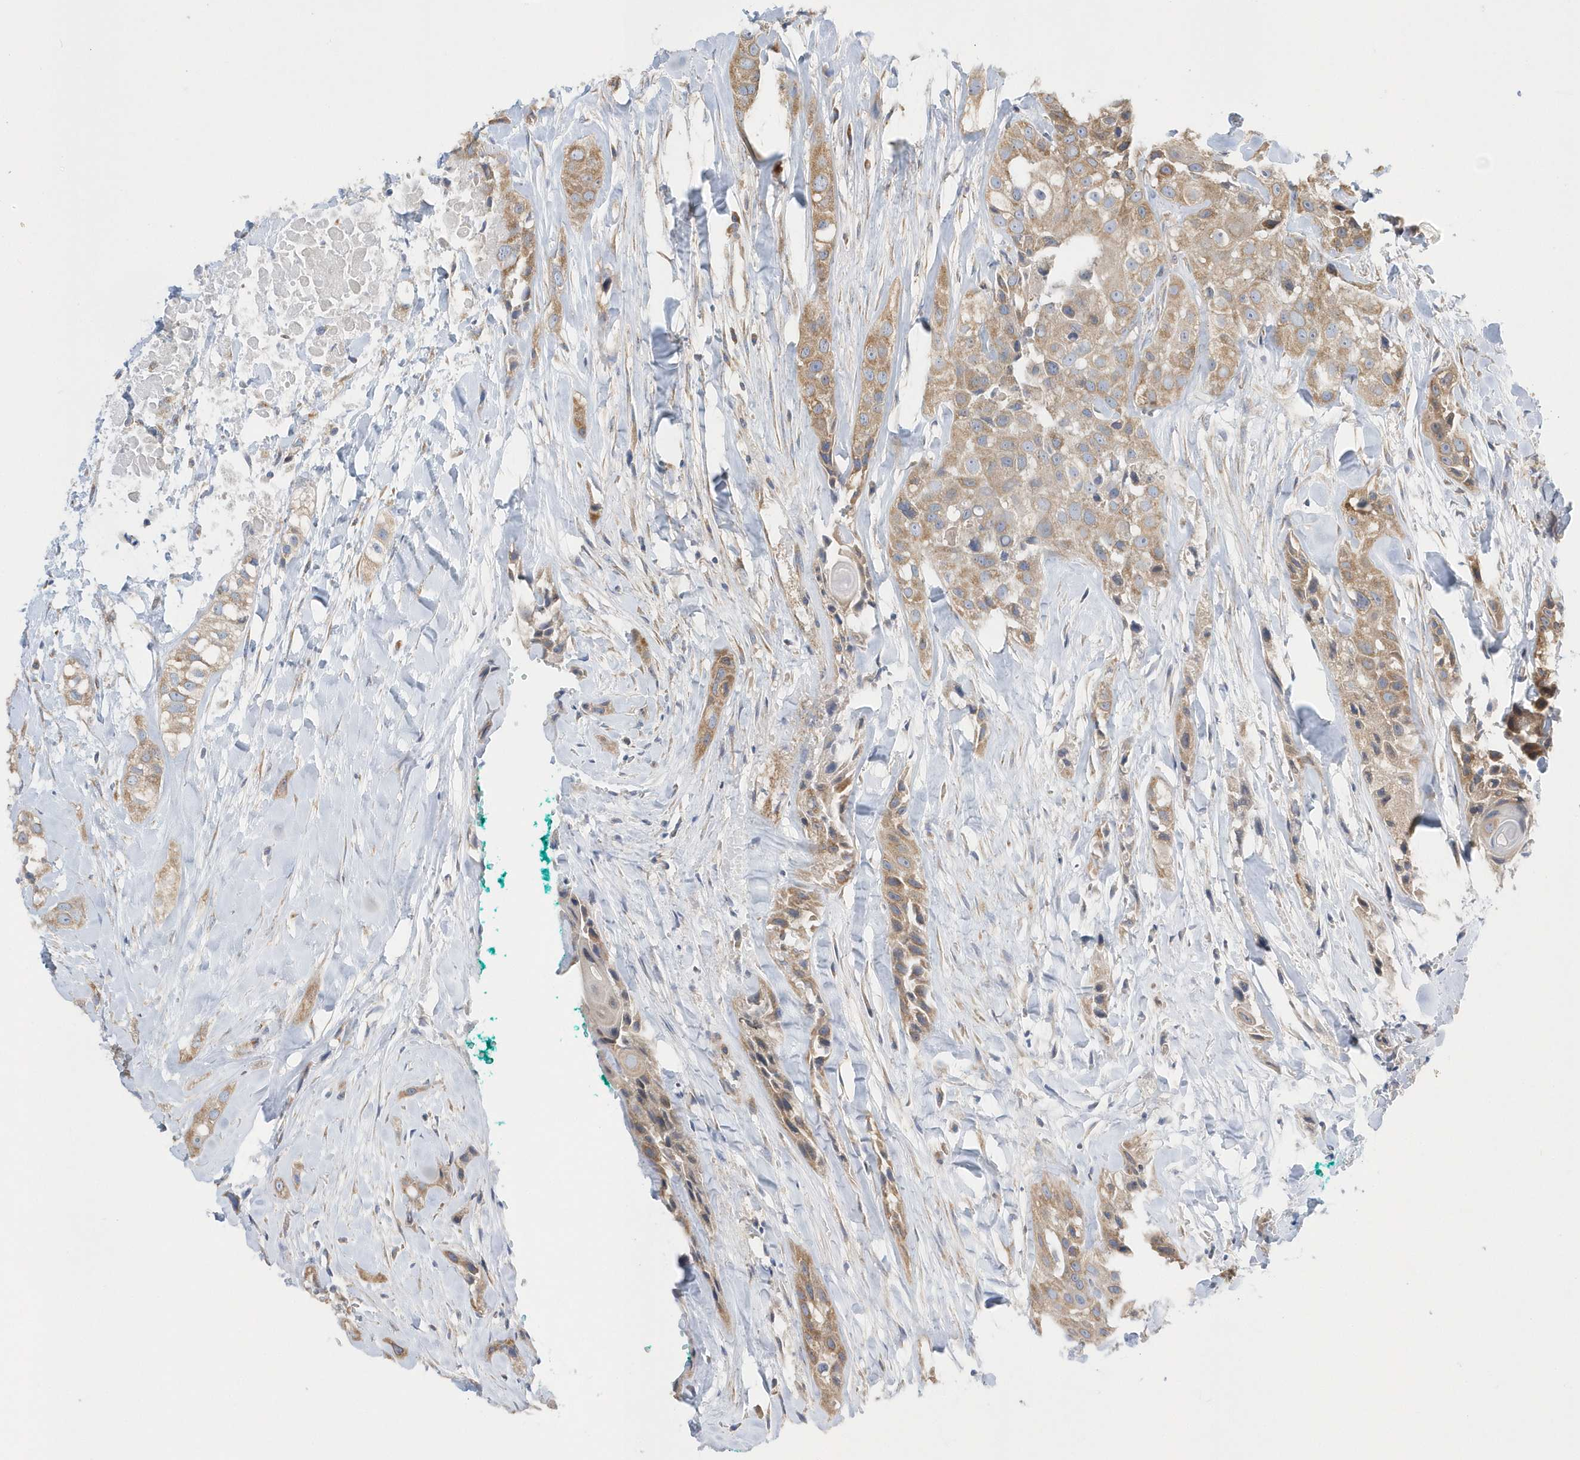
{"staining": {"intensity": "moderate", "quantity": ">75%", "location": "cytoplasmic/membranous"}, "tissue": "head and neck cancer", "cell_type": "Tumor cells", "image_type": "cancer", "snomed": [{"axis": "morphology", "description": "Normal tissue, NOS"}, {"axis": "morphology", "description": "Squamous cell carcinoma, NOS"}, {"axis": "topography", "description": "Skeletal muscle"}, {"axis": "topography", "description": "Head-Neck"}], "caption": "Immunohistochemistry (IHC) histopathology image of head and neck squamous cell carcinoma stained for a protein (brown), which demonstrates medium levels of moderate cytoplasmic/membranous expression in approximately >75% of tumor cells.", "gene": "SPATA5", "patient": {"sex": "male", "age": 51}}